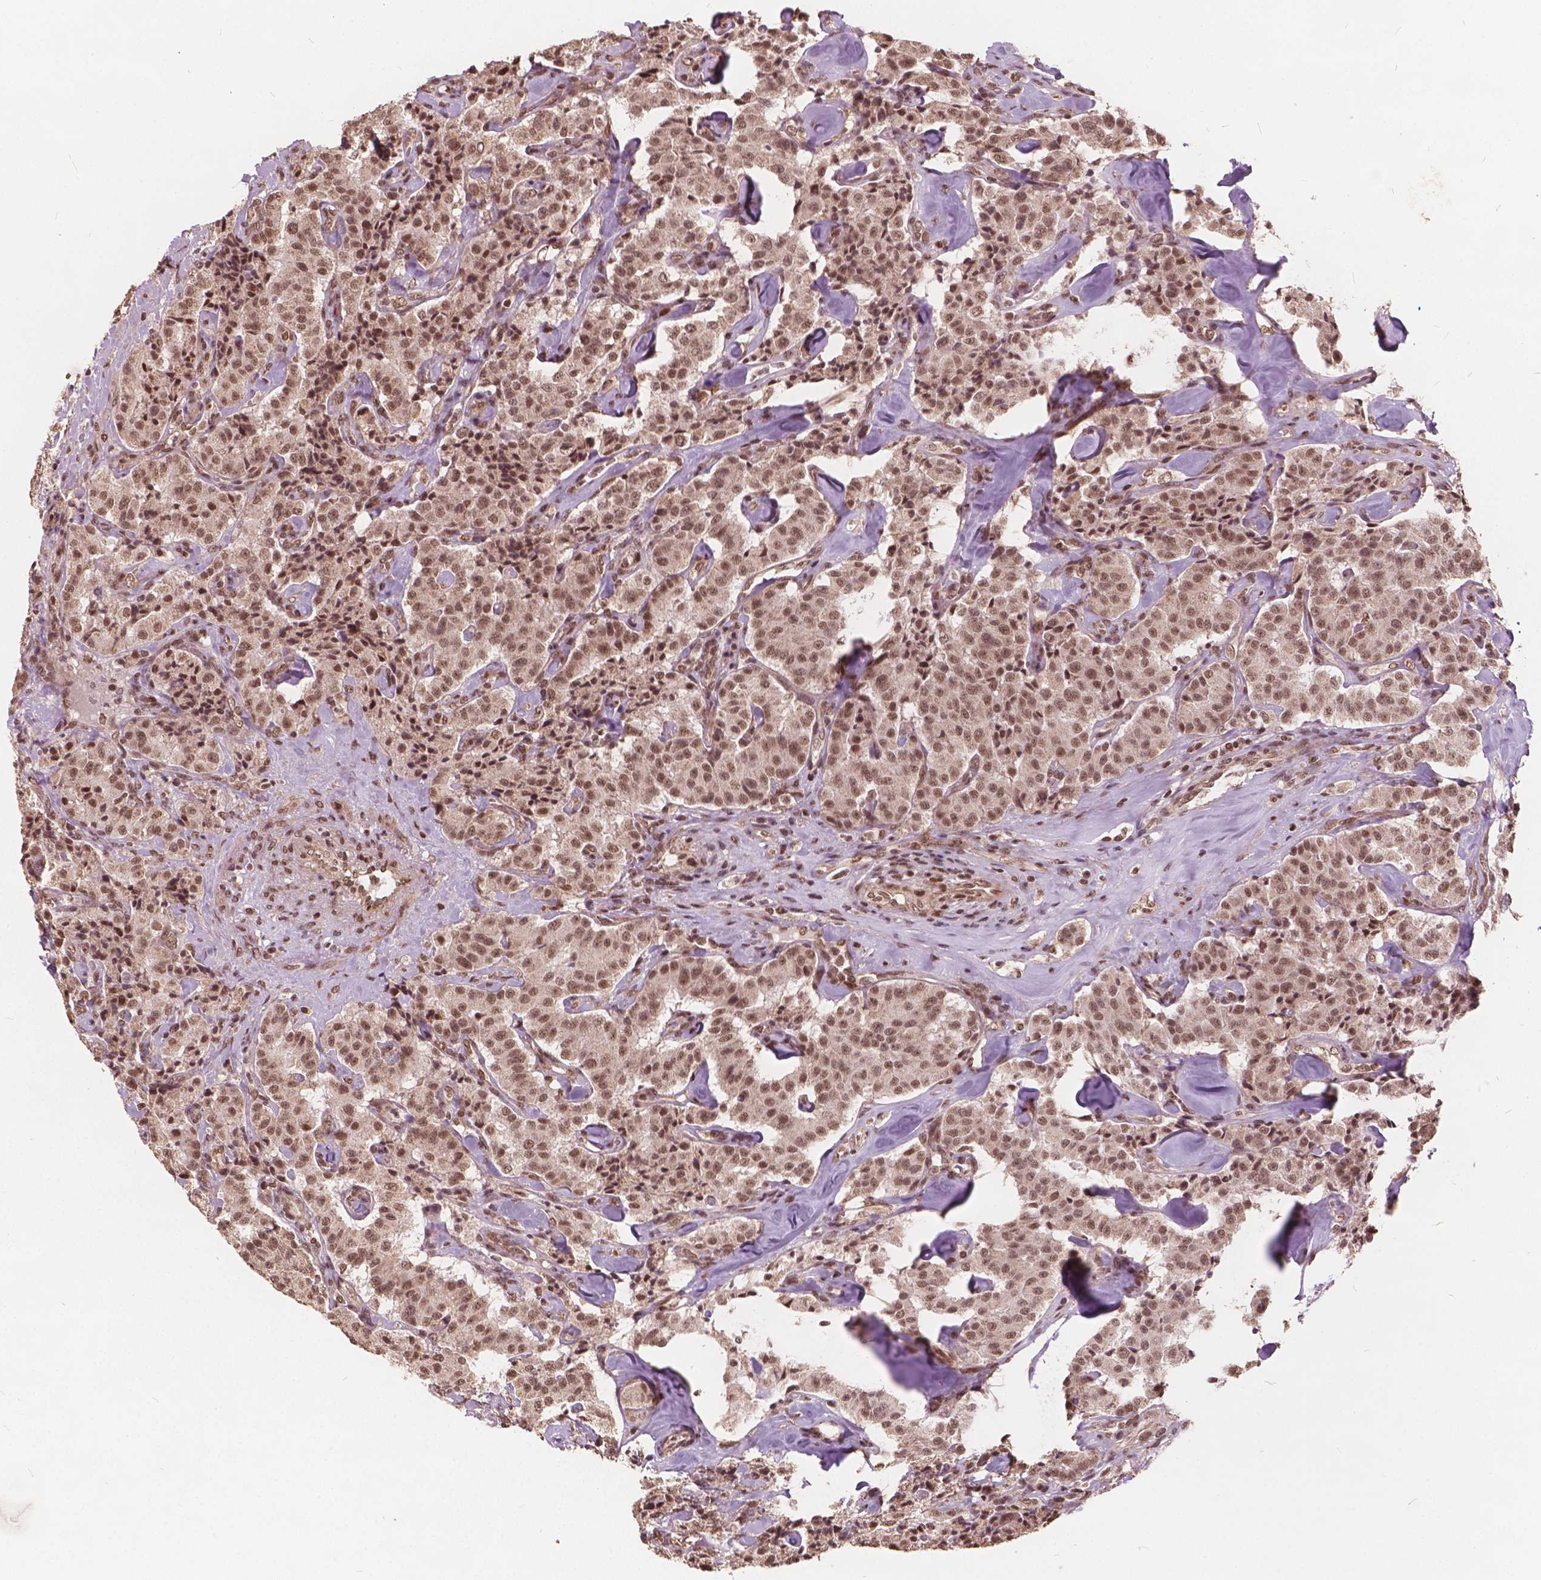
{"staining": {"intensity": "moderate", "quantity": ">75%", "location": "nuclear"}, "tissue": "carcinoid", "cell_type": "Tumor cells", "image_type": "cancer", "snomed": [{"axis": "morphology", "description": "Carcinoid, malignant, NOS"}, {"axis": "topography", "description": "Pancreas"}], "caption": "About >75% of tumor cells in human carcinoid show moderate nuclear protein expression as visualized by brown immunohistochemical staining.", "gene": "GPS2", "patient": {"sex": "male", "age": 41}}